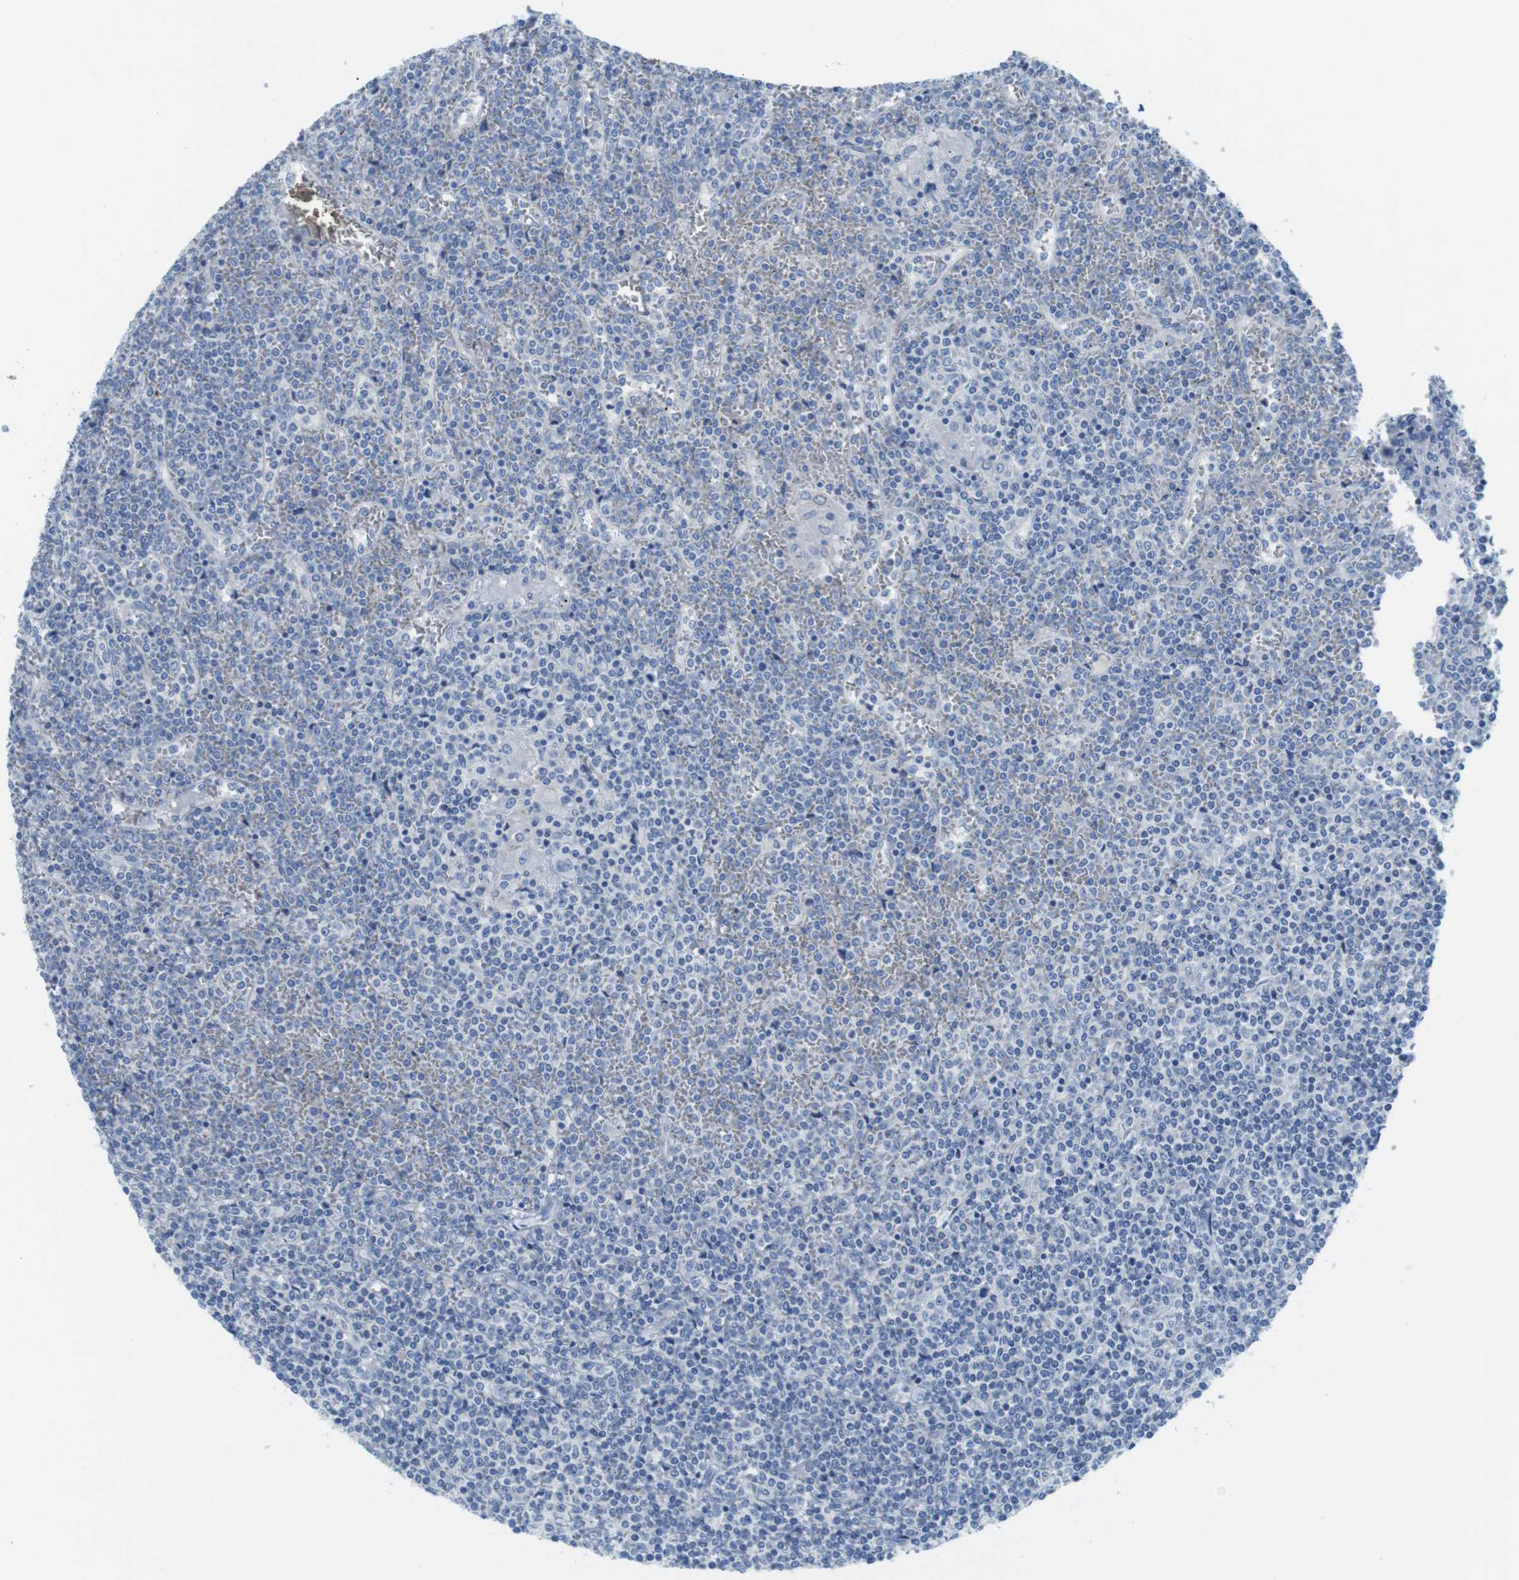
{"staining": {"intensity": "negative", "quantity": "none", "location": "none"}, "tissue": "lymphoma", "cell_type": "Tumor cells", "image_type": "cancer", "snomed": [{"axis": "morphology", "description": "Malignant lymphoma, non-Hodgkin's type, Low grade"}, {"axis": "topography", "description": "Spleen"}], "caption": "This is an immunohistochemistry micrograph of lymphoma. There is no staining in tumor cells.", "gene": "ASIC5", "patient": {"sex": "female", "age": 19}}